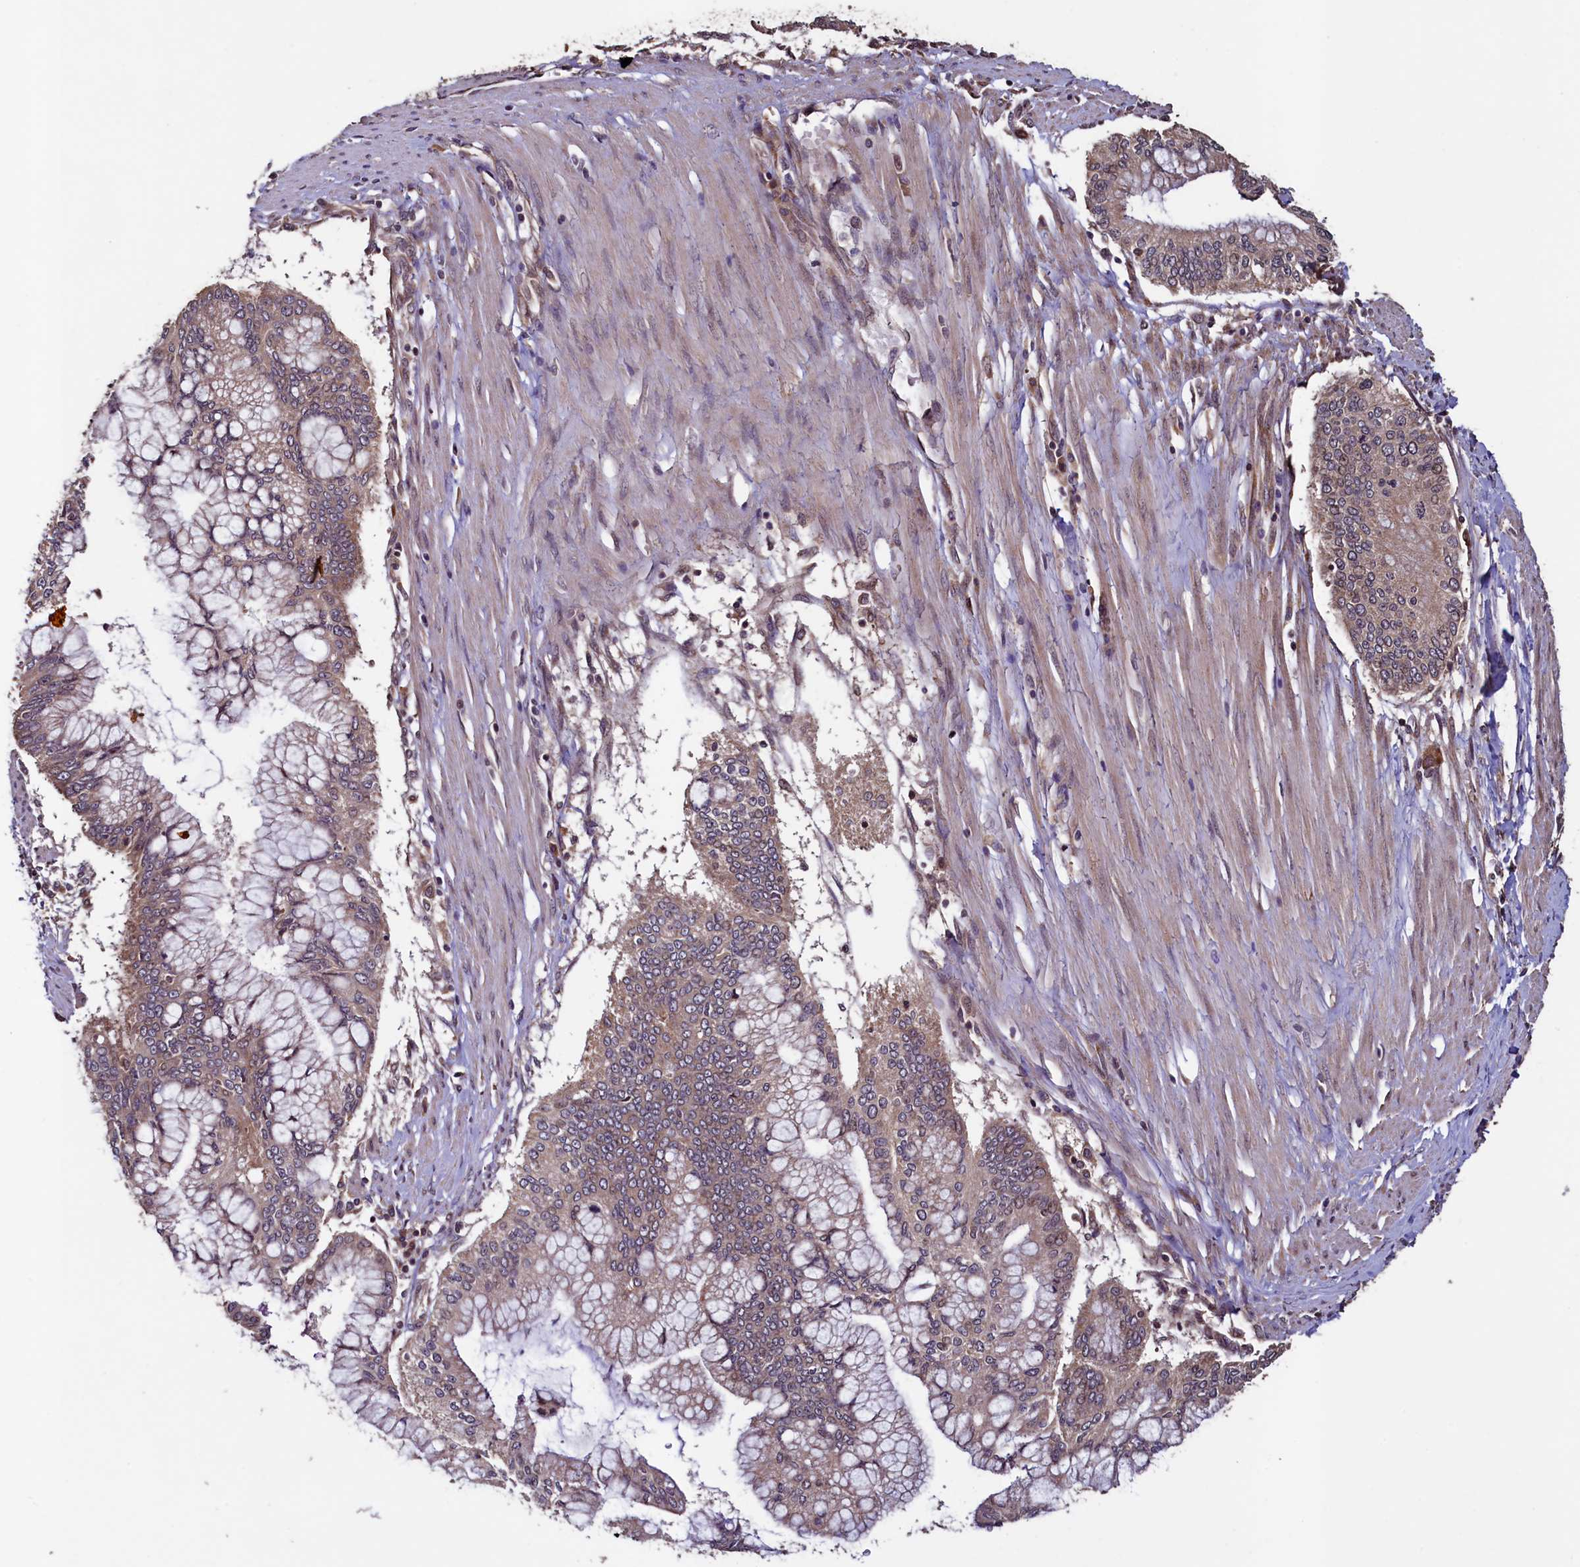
{"staining": {"intensity": "weak", "quantity": ">75%", "location": "cytoplasmic/membranous"}, "tissue": "pancreatic cancer", "cell_type": "Tumor cells", "image_type": "cancer", "snomed": [{"axis": "morphology", "description": "Adenocarcinoma, NOS"}, {"axis": "topography", "description": "Pancreas"}], "caption": "This is an image of IHC staining of pancreatic adenocarcinoma, which shows weak staining in the cytoplasmic/membranous of tumor cells.", "gene": "RBFA", "patient": {"sex": "male", "age": 46}}